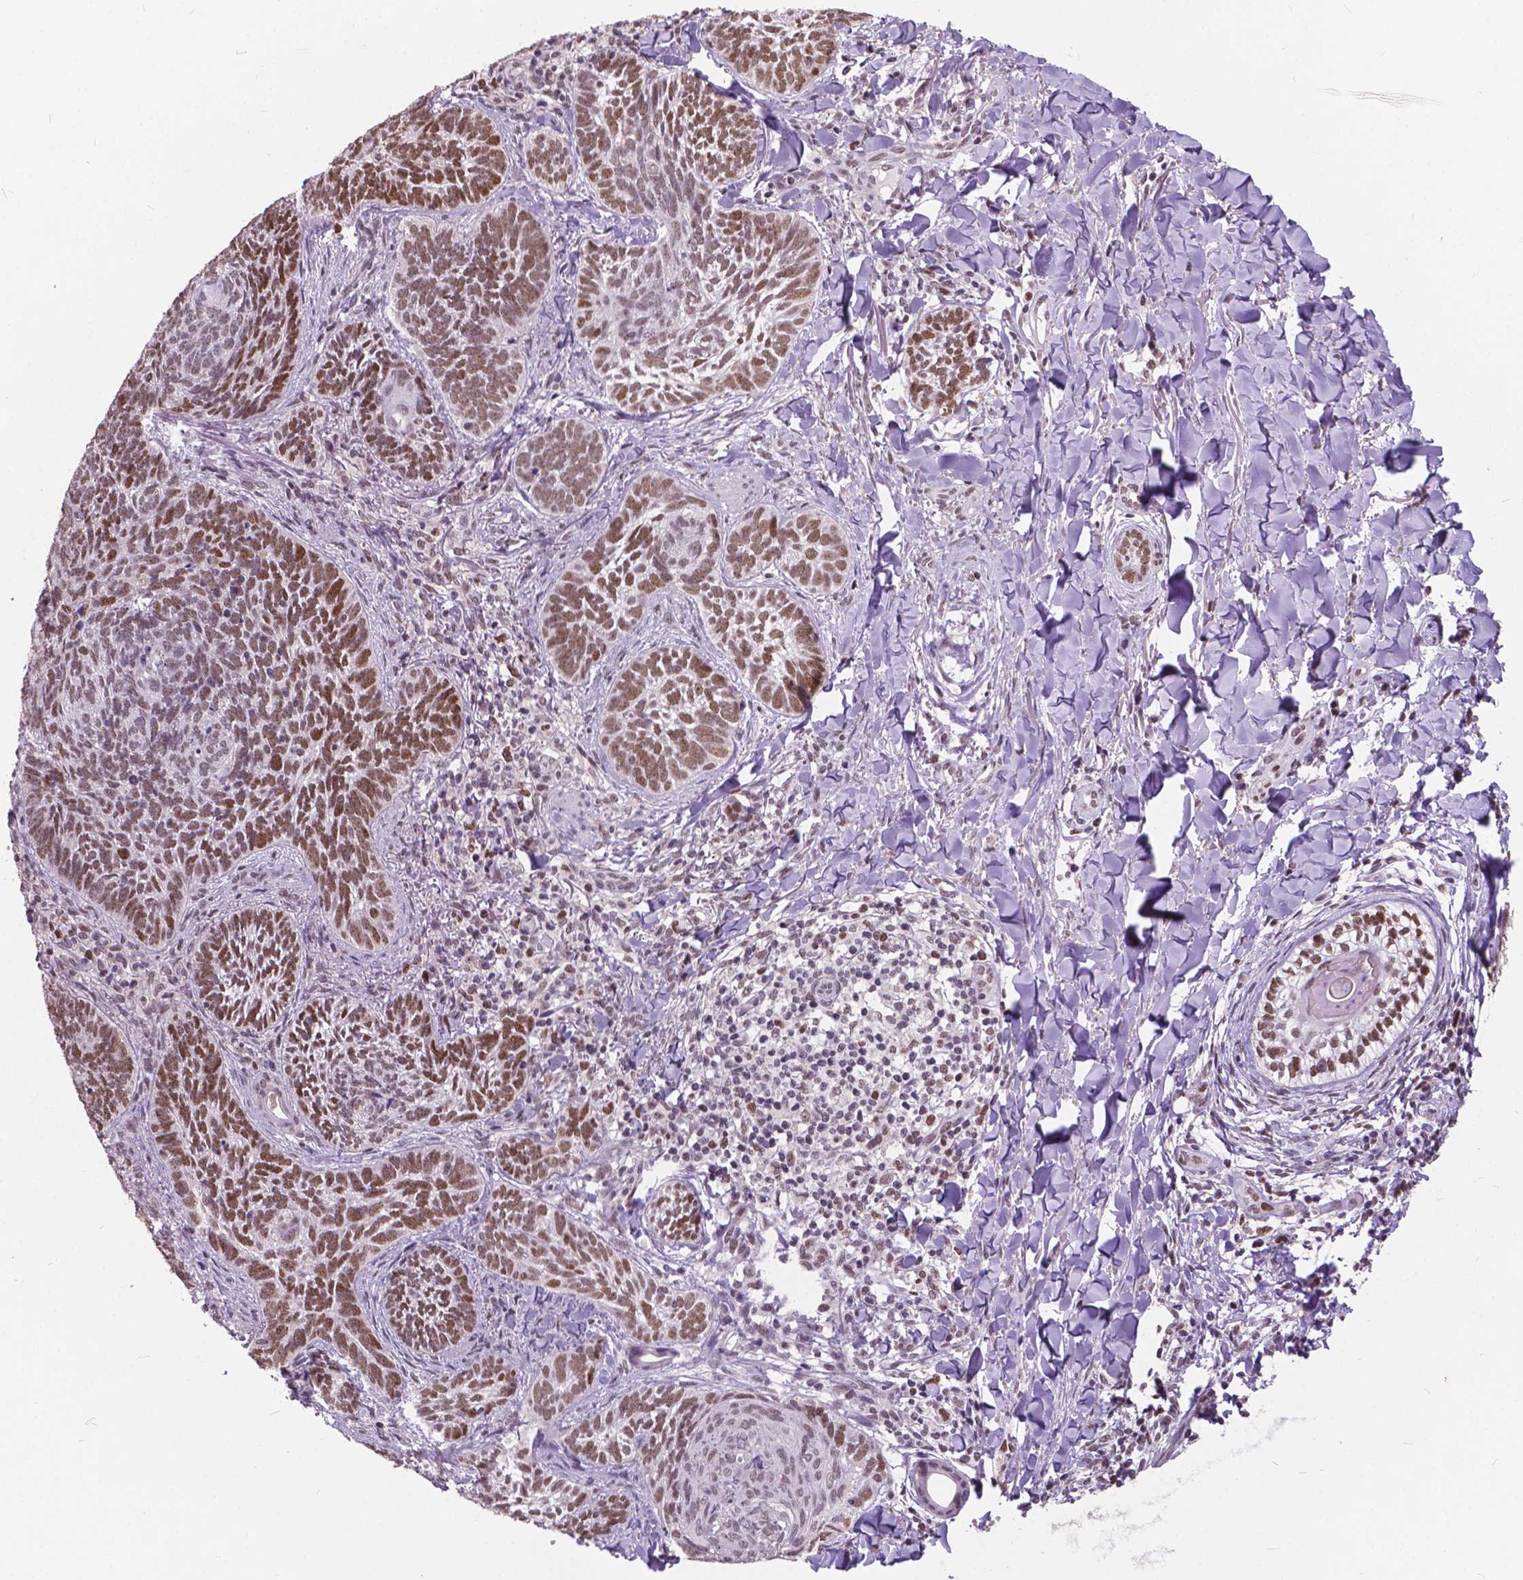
{"staining": {"intensity": "moderate", "quantity": ">75%", "location": "nuclear"}, "tissue": "skin cancer", "cell_type": "Tumor cells", "image_type": "cancer", "snomed": [{"axis": "morphology", "description": "Normal tissue, NOS"}, {"axis": "morphology", "description": "Basal cell carcinoma"}, {"axis": "topography", "description": "Skin"}], "caption": "A brown stain shows moderate nuclear expression of a protein in skin basal cell carcinoma tumor cells.", "gene": "MSH2", "patient": {"sex": "male", "age": 46}}